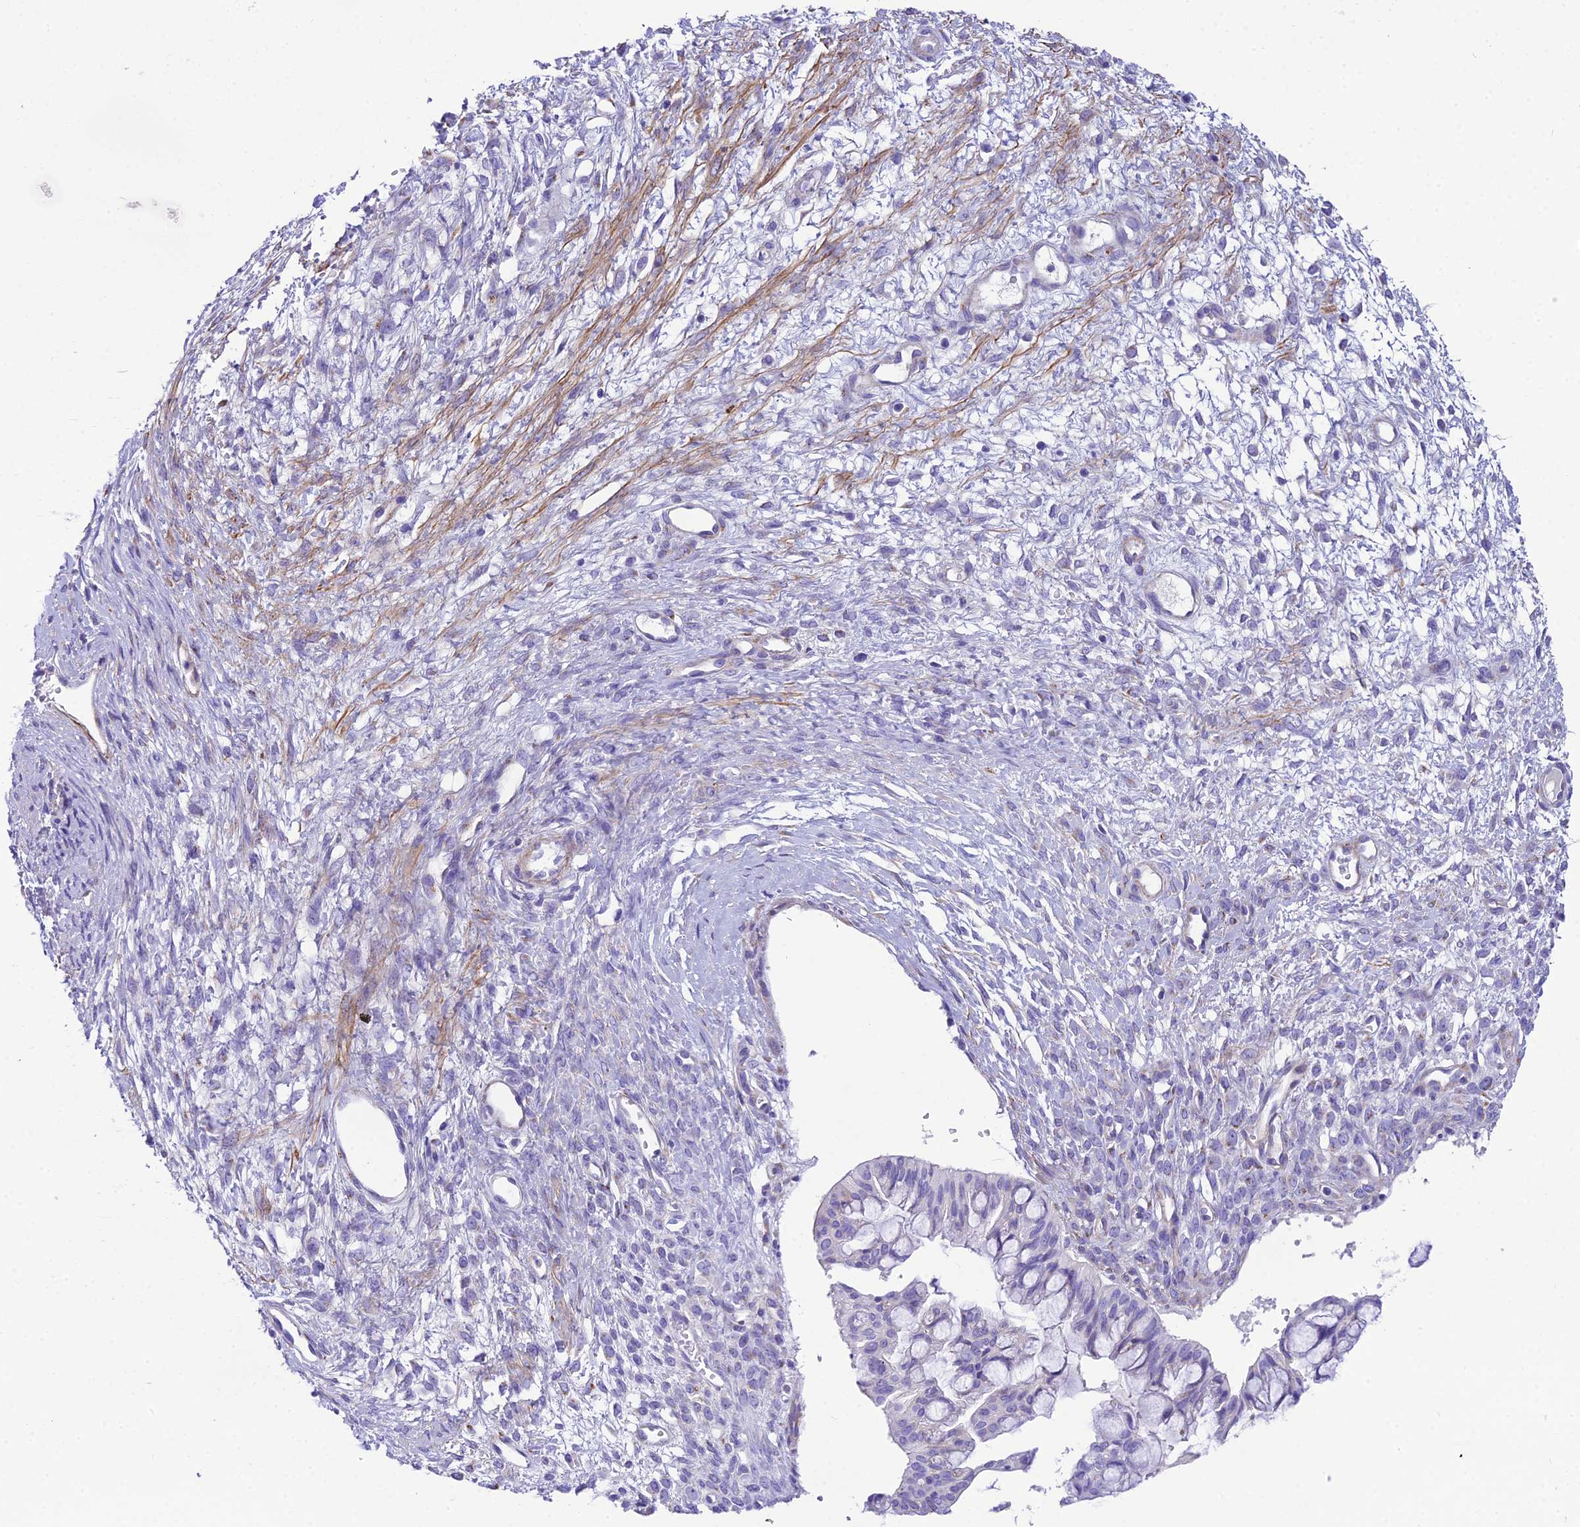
{"staining": {"intensity": "moderate", "quantity": "25%-75%", "location": "cytoplasmic/membranous"}, "tissue": "ovarian cancer", "cell_type": "Tumor cells", "image_type": "cancer", "snomed": [{"axis": "morphology", "description": "Cystadenocarcinoma, mucinous, NOS"}, {"axis": "topography", "description": "Ovary"}], "caption": "High-power microscopy captured an immunohistochemistry (IHC) photomicrograph of ovarian cancer, revealing moderate cytoplasmic/membranous positivity in approximately 25%-75% of tumor cells.", "gene": "GFRA1", "patient": {"sex": "female", "age": 73}}